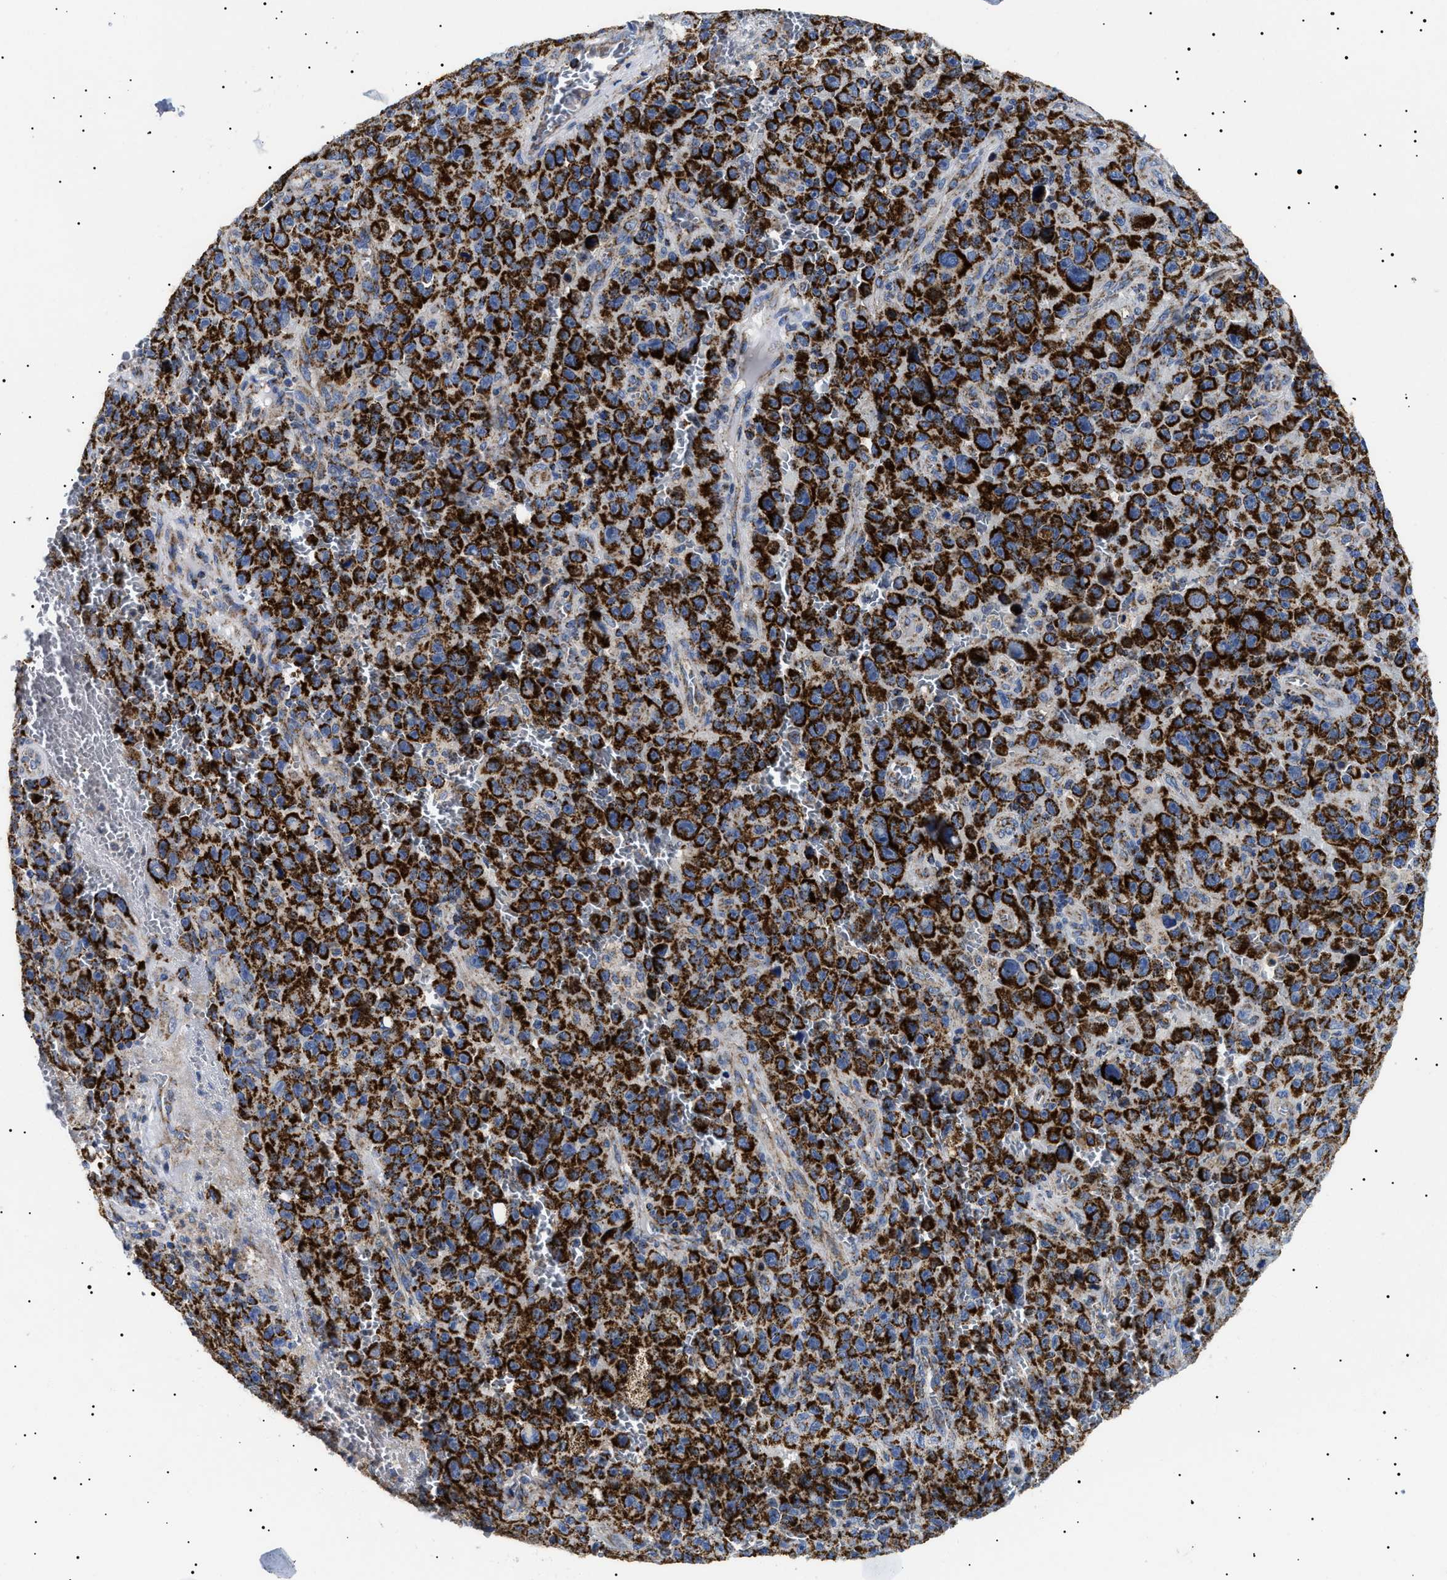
{"staining": {"intensity": "strong", "quantity": ">75%", "location": "cytoplasmic/membranous"}, "tissue": "melanoma", "cell_type": "Tumor cells", "image_type": "cancer", "snomed": [{"axis": "morphology", "description": "Malignant melanoma, NOS"}, {"axis": "topography", "description": "Skin"}], "caption": "Protein expression analysis of human melanoma reveals strong cytoplasmic/membranous positivity in approximately >75% of tumor cells.", "gene": "CHRDL2", "patient": {"sex": "female", "age": 82}}